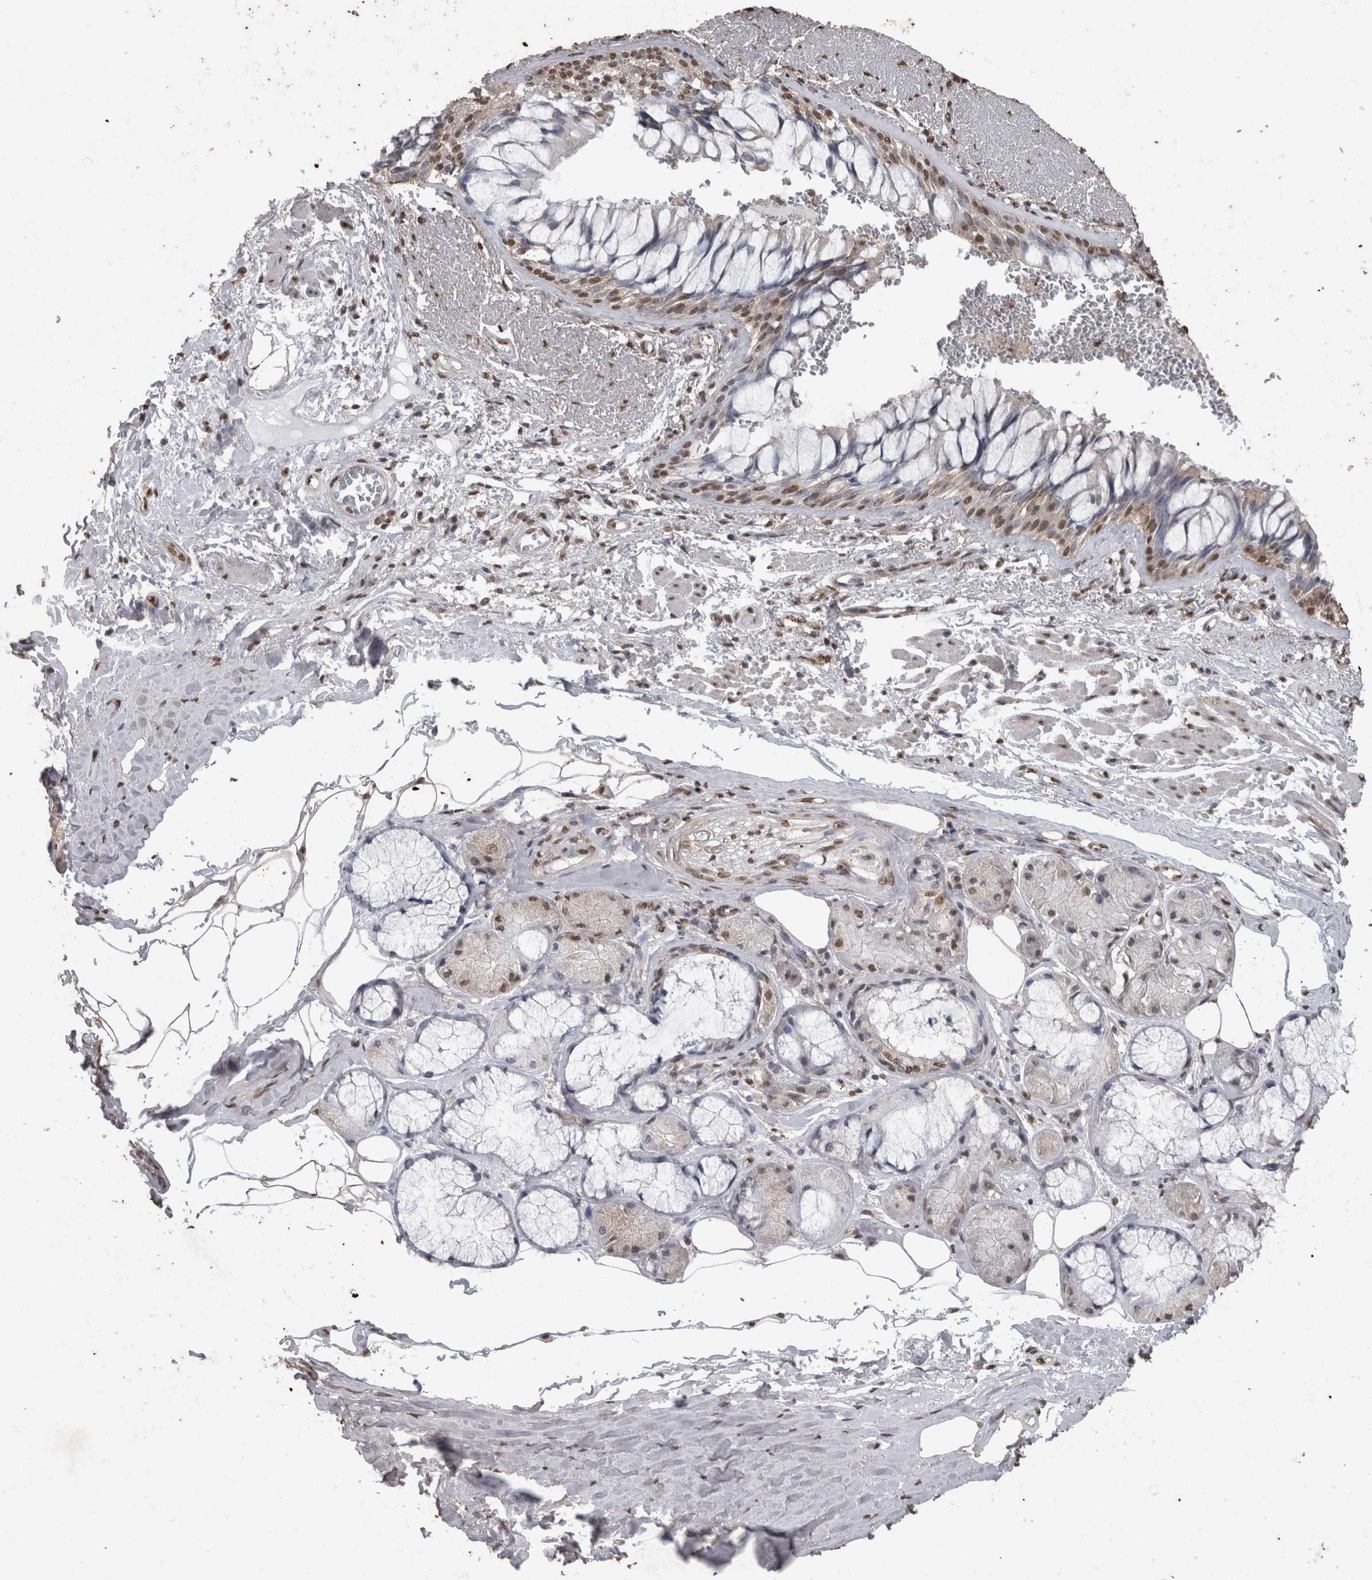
{"staining": {"intensity": "weak", "quantity": ">75%", "location": "nuclear"}, "tissue": "bronchus", "cell_type": "Respiratory epithelial cells", "image_type": "normal", "snomed": [{"axis": "morphology", "description": "Normal tissue, NOS"}, {"axis": "topography", "description": "Bronchus"}], "caption": "Protein analysis of unremarkable bronchus displays weak nuclear staining in about >75% of respiratory epithelial cells.", "gene": "SMAD7", "patient": {"sex": "male", "age": 66}}